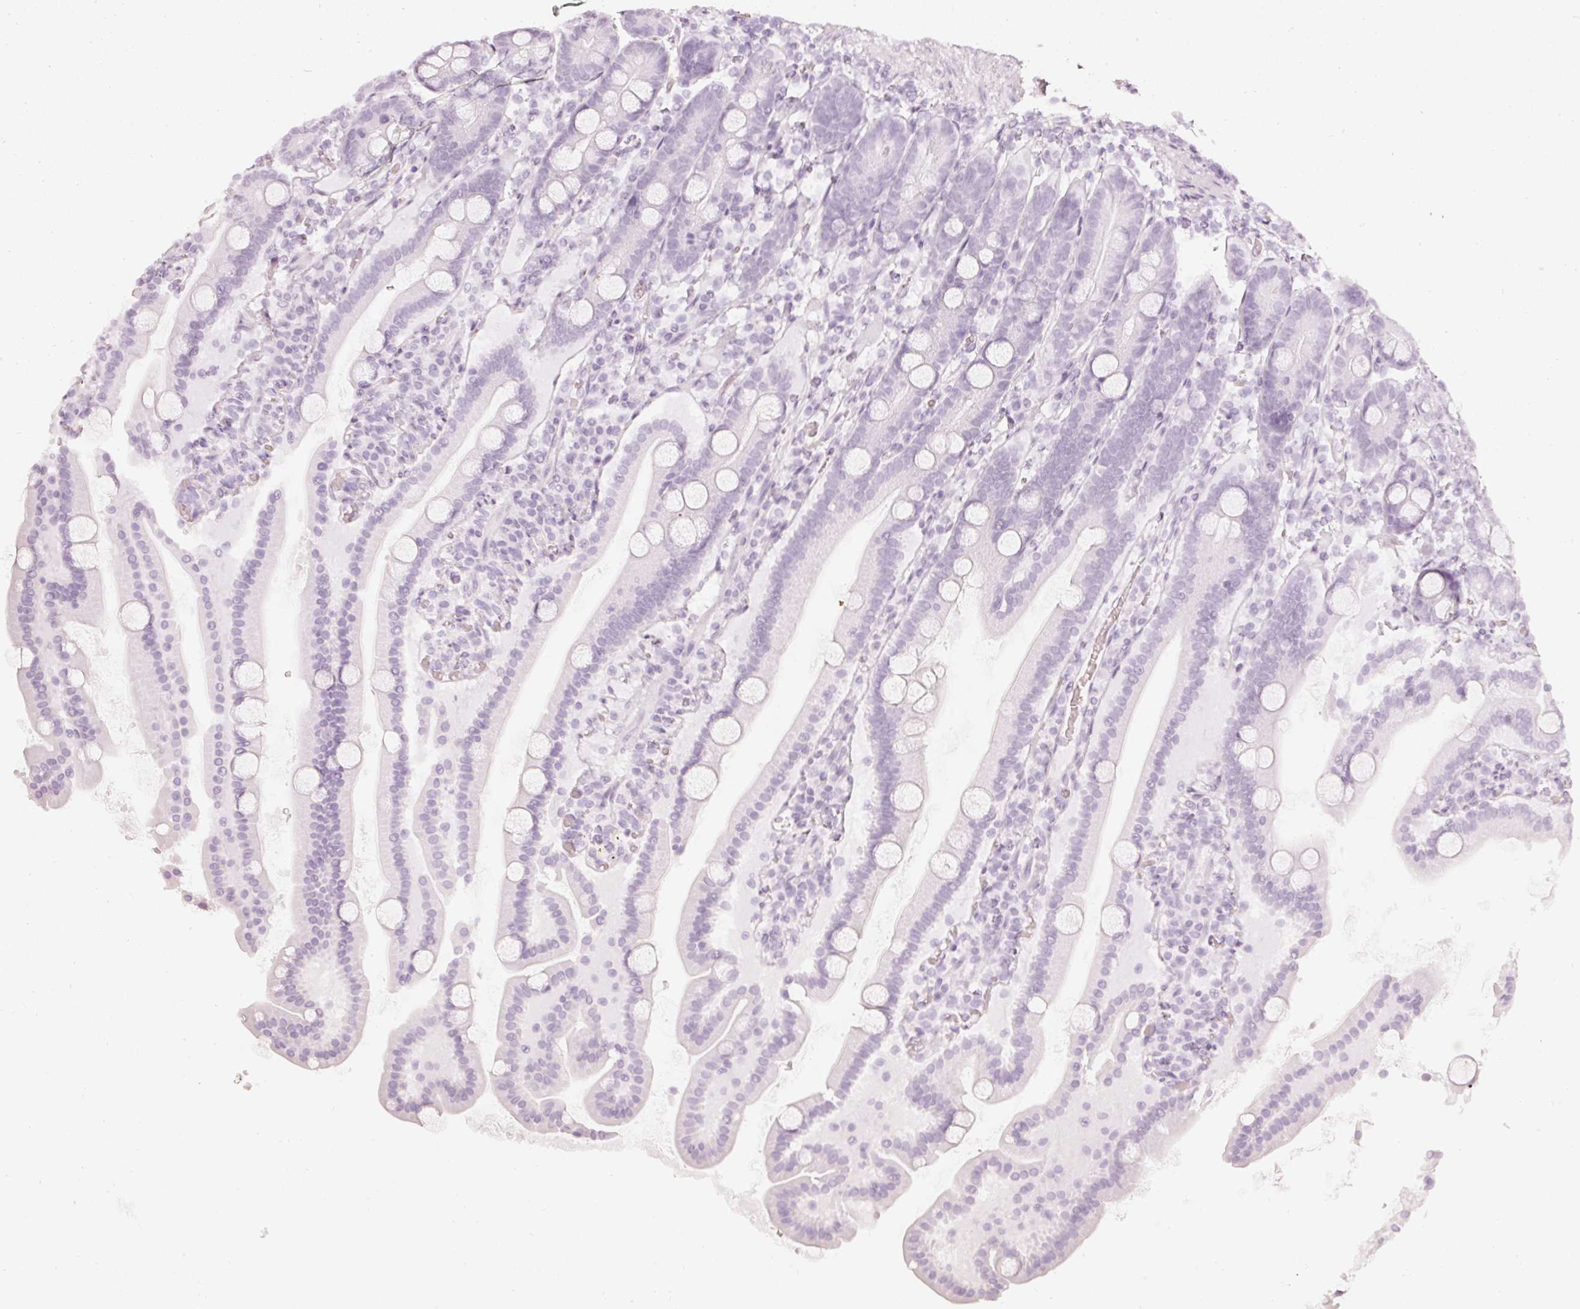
{"staining": {"intensity": "negative", "quantity": "none", "location": "none"}, "tissue": "duodenum", "cell_type": "Glandular cells", "image_type": "normal", "snomed": [{"axis": "morphology", "description": "Normal tissue, NOS"}, {"axis": "topography", "description": "Duodenum"}], "caption": "Immunohistochemistry (IHC) photomicrograph of normal duodenum stained for a protein (brown), which demonstrates no positivity in glandular cells. Nuclei are stained in blue.", "gene": "CNP", "patient": {"sex": "male", "age": 55}}